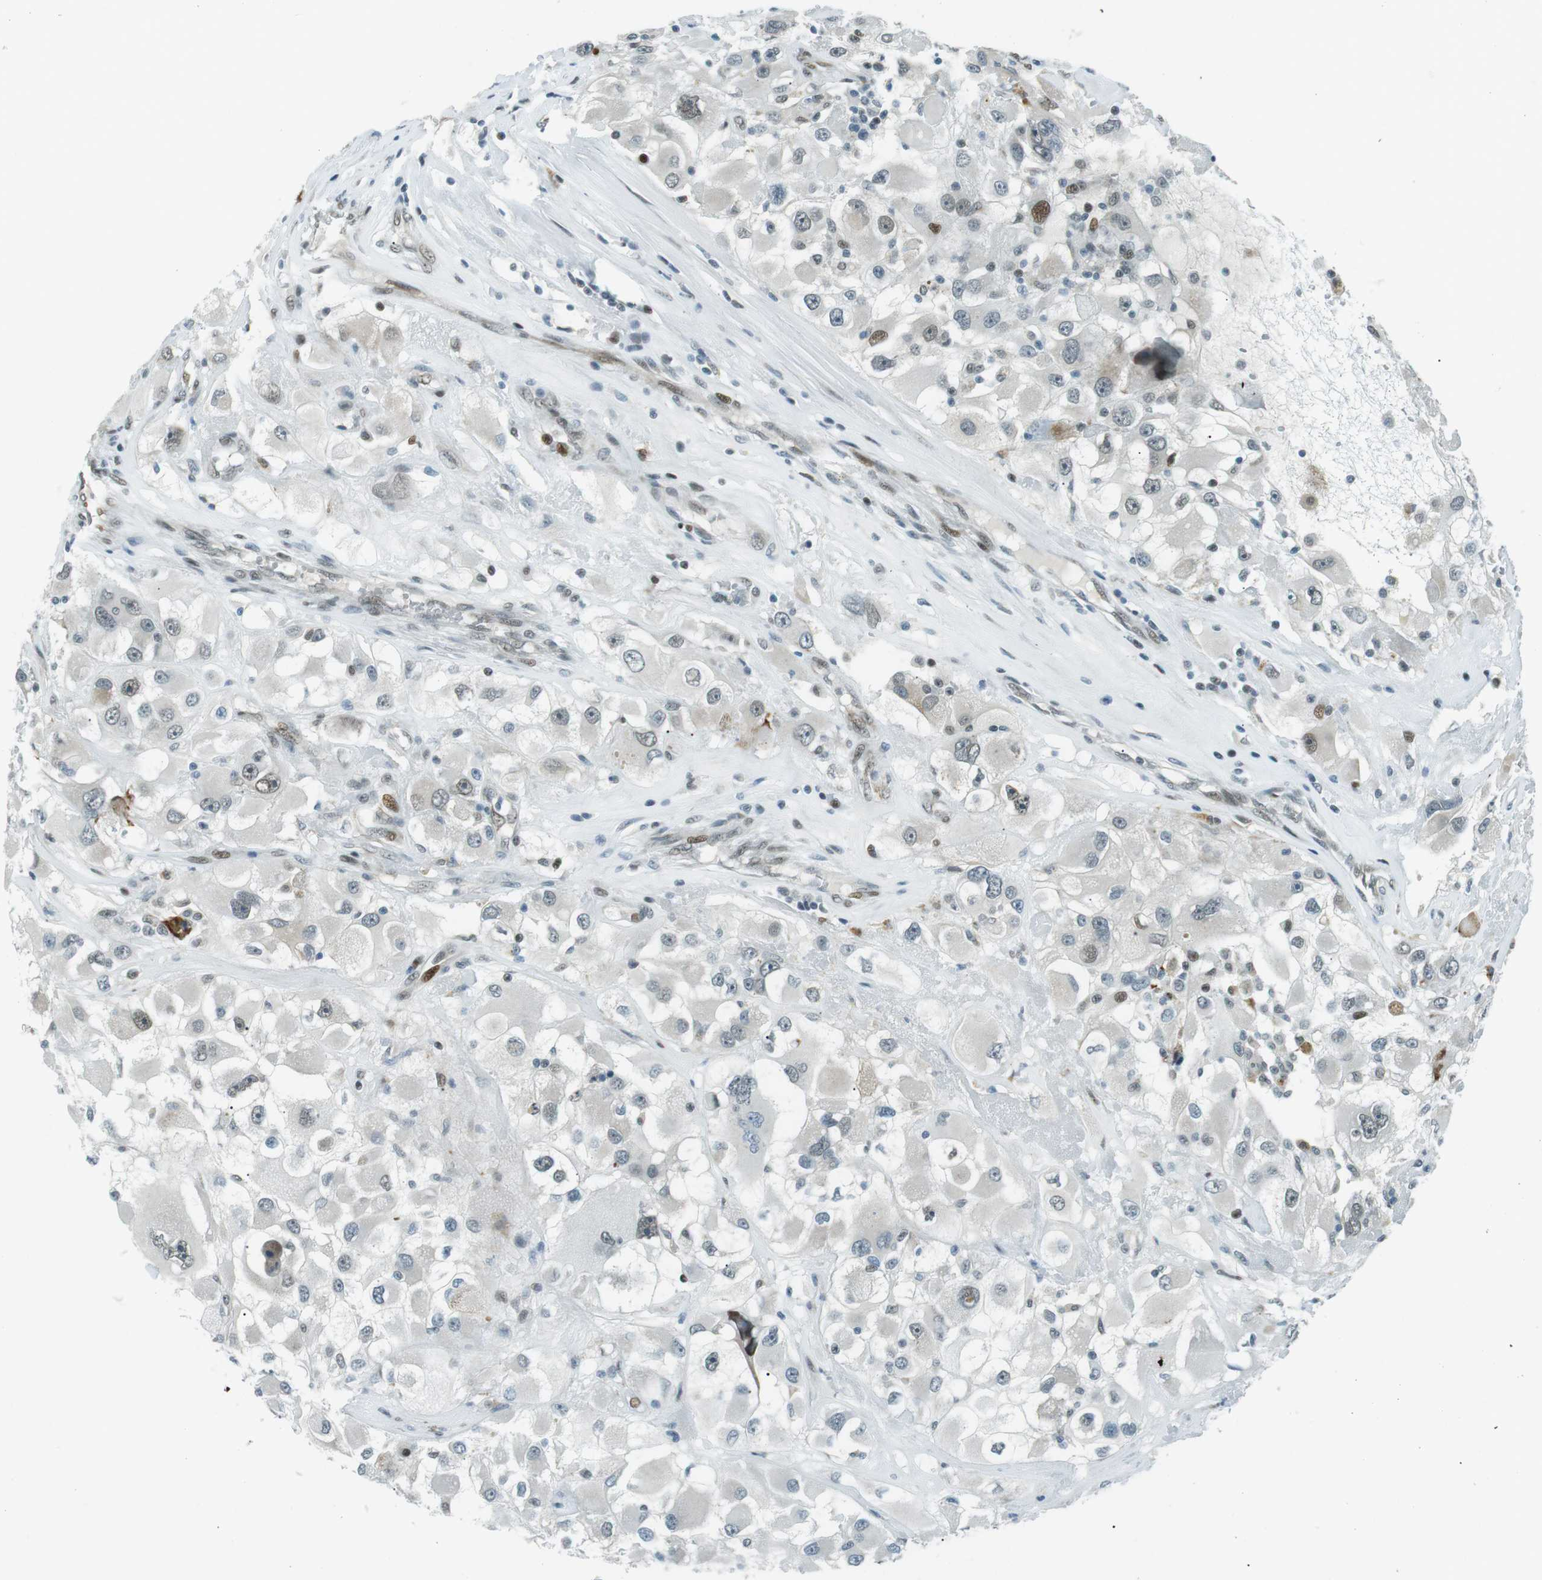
{"staining": {"intensity": "moderate", "quantity": "<25%", "location": "nuclear"}, "tissue": "renal cancer", "cell_type": "Tumor cells", "image_type": "cancer", "snomed": [{"axis": "morphology", "description": "Adenocarcinoma, NOS"}, {"axis": "topography", "description": "Kidney"}], "caption": "DAB (3,3'-diaminobenzidine) immunohistochemical staining of renal cancer demonstrates moderate nuclear protein staining in approximately <25% of tumor cells.", "gene": "PJA1", "patient": {"sex": "female", "age": 52}}